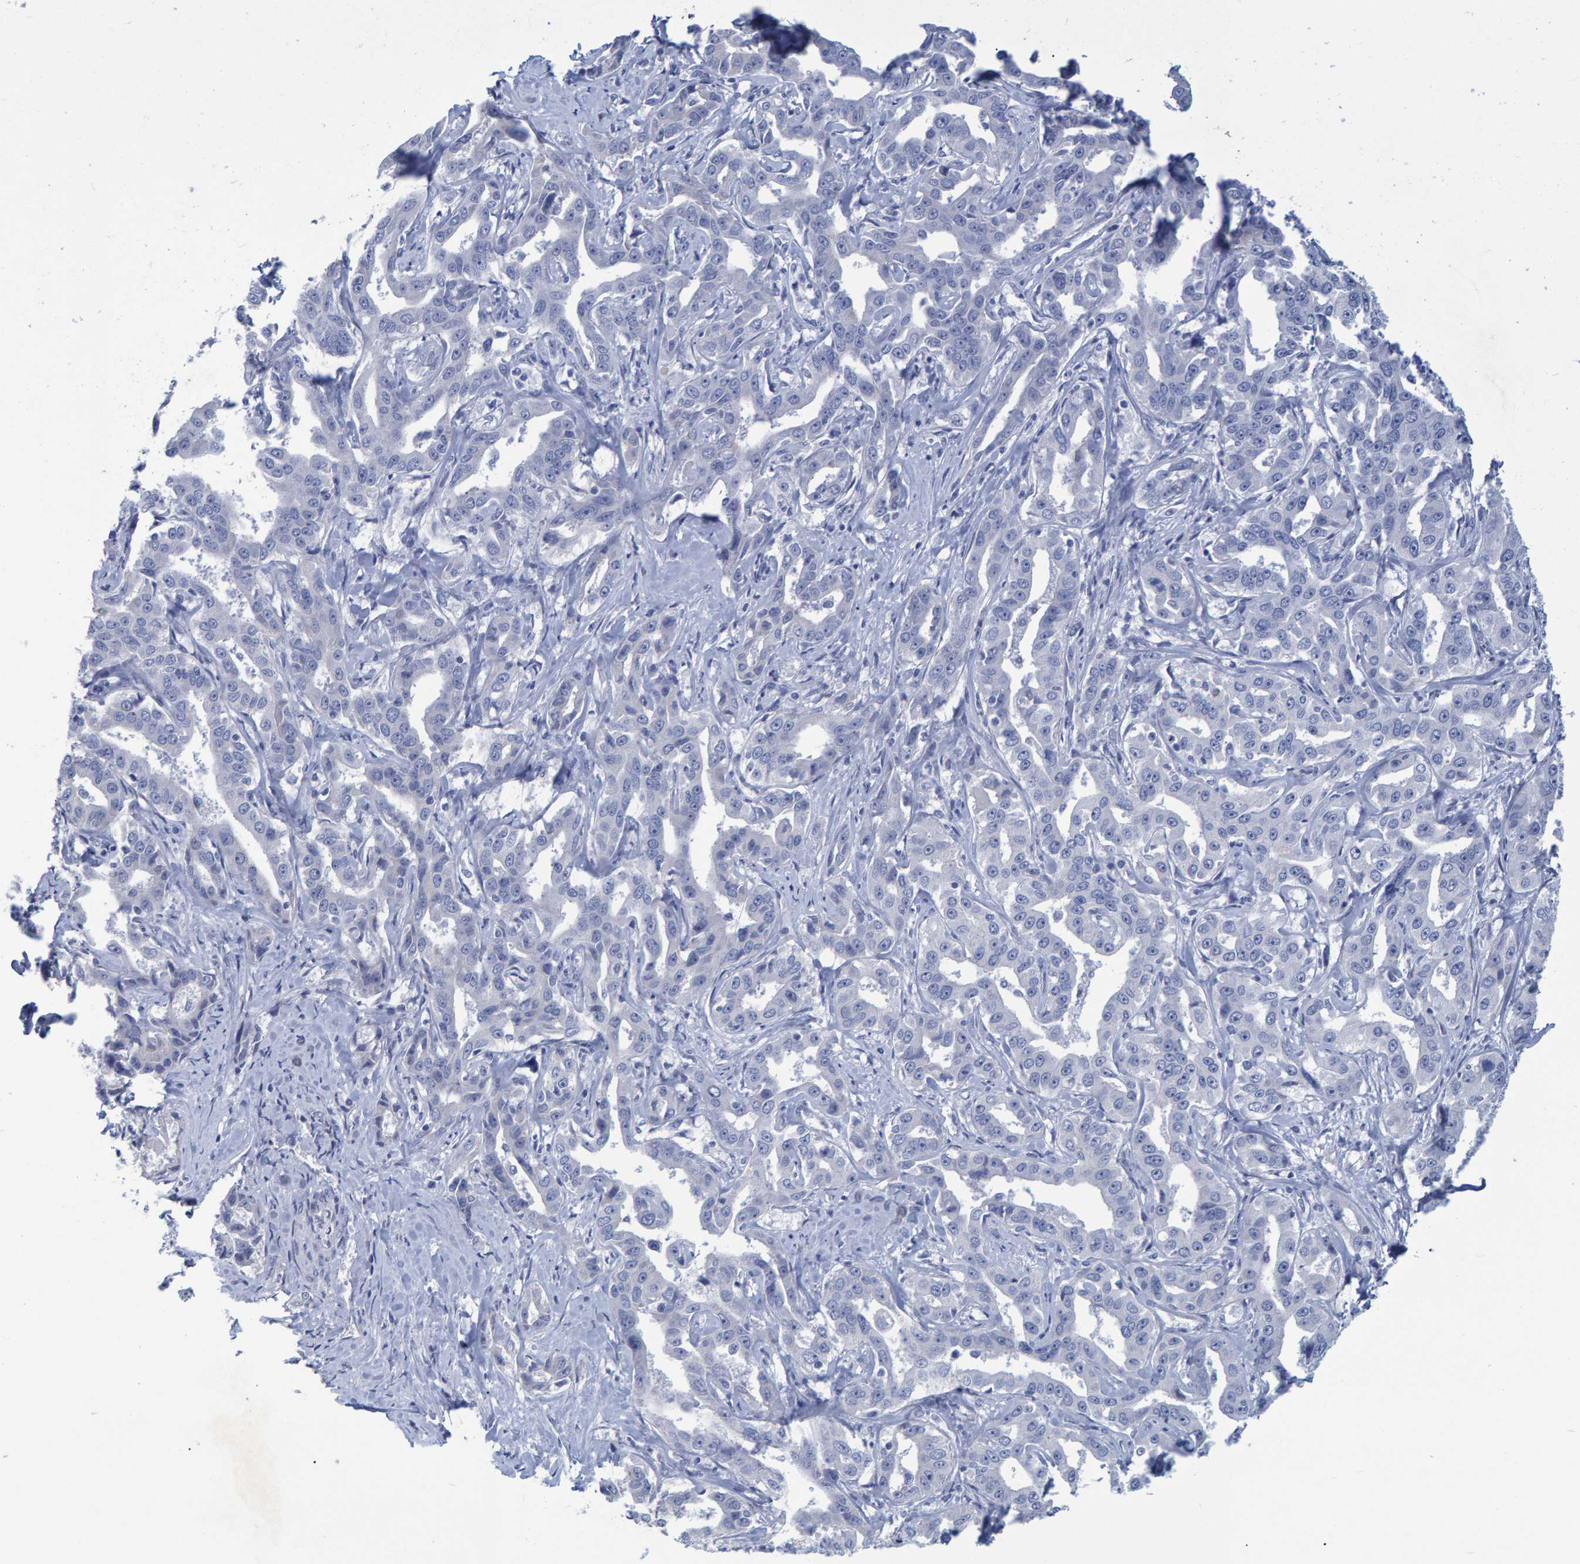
{"staining": {"intensity": "negative", "quantity": "none", "location": "none"}, "tissue": "liver cancer", "cell_type": "Tumor cells", "image_type": "cancer", "snomed": [{"axis": "morphology", "description": "Cholangiocarcinoma"}, {"axis": "topography", "description": "Liver"}], "caption": "This is an immunohistochemistry (IHC) histopathology image of liver cholangiocarcinoma. There is no positivity in tumor cells.", "gene": "PROCA1", "patient": {"sex": "male", "age": 59}}